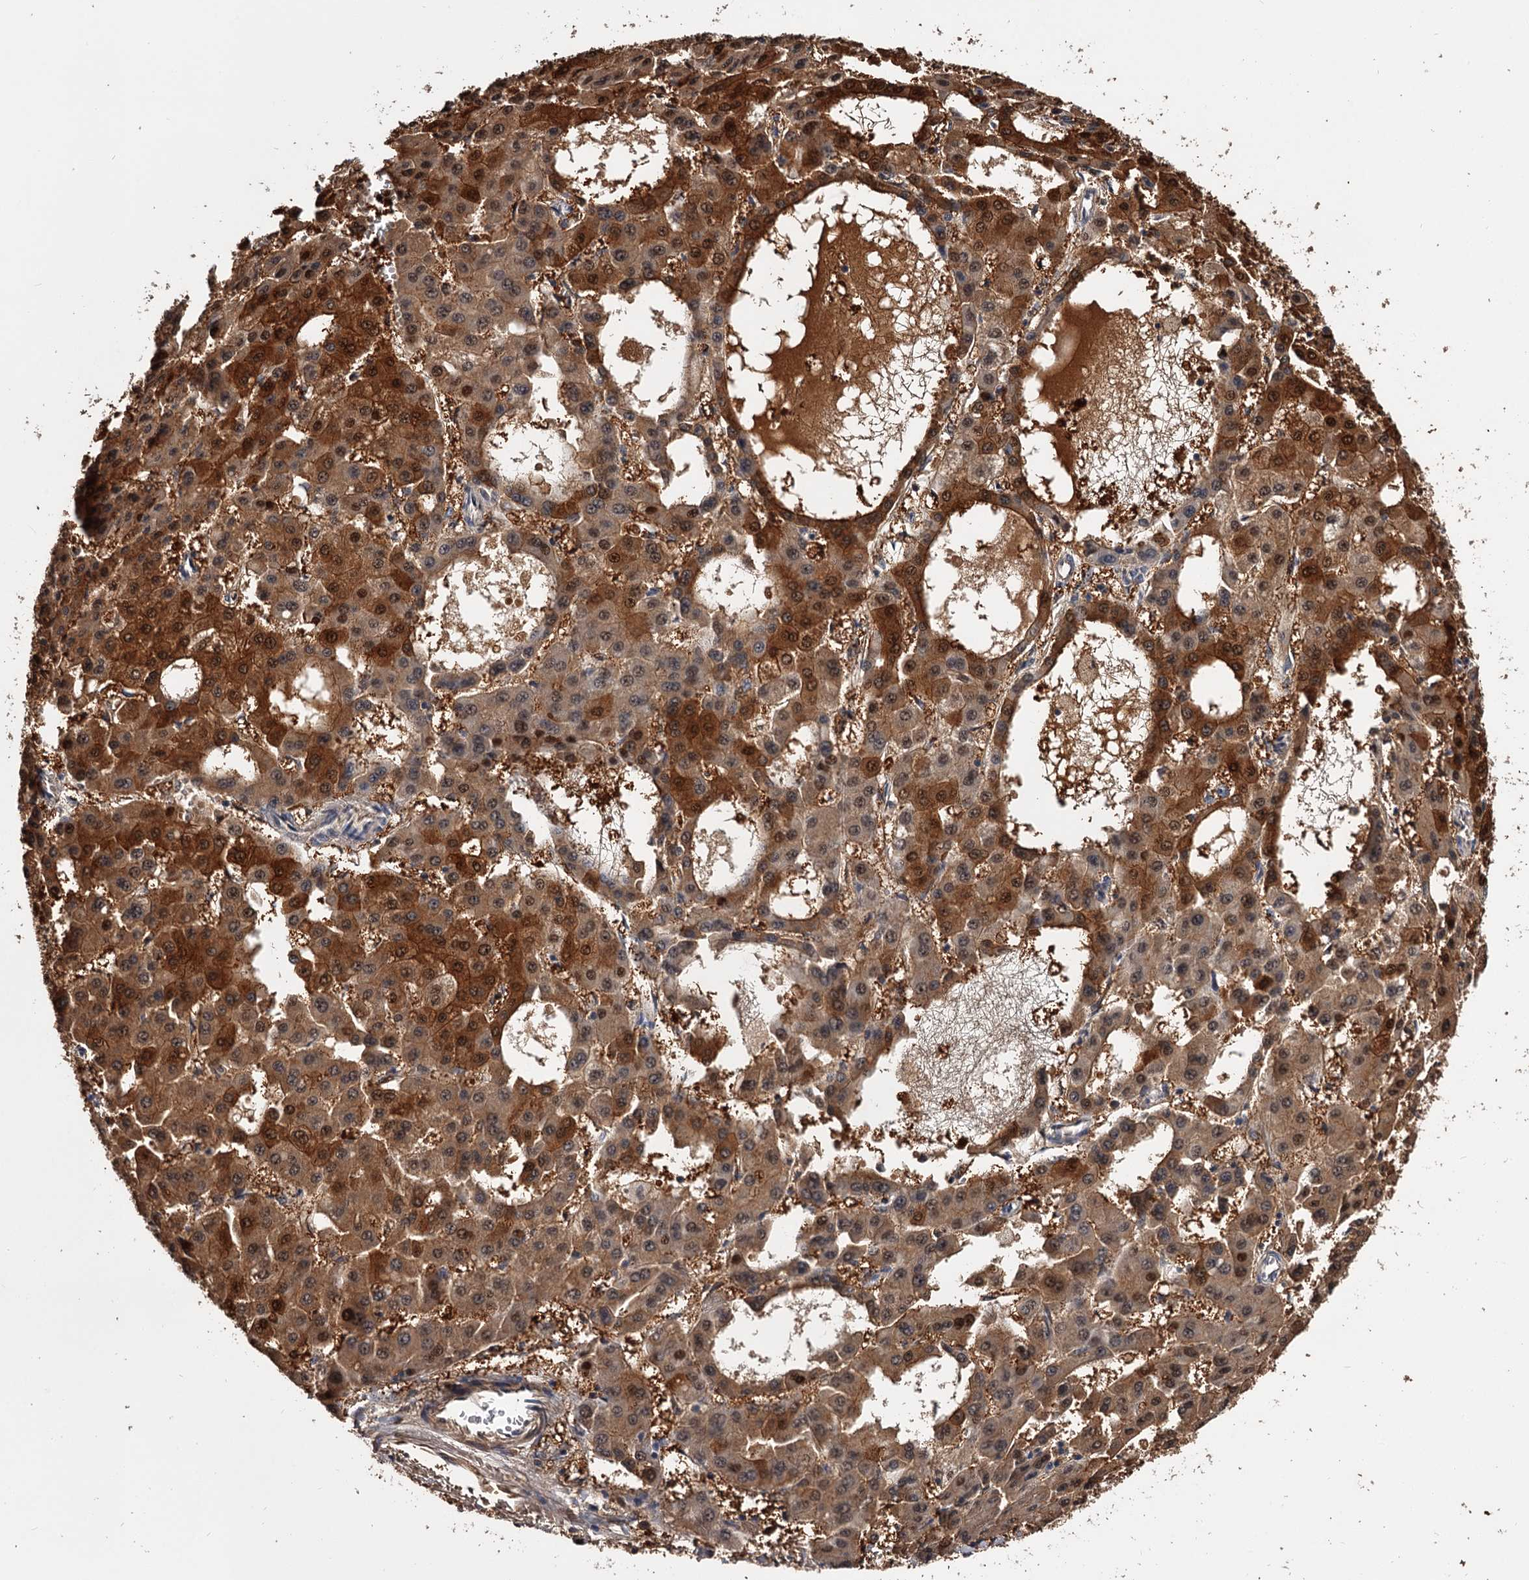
{"staining": {"intensity": "strong", "quantity": ">75%", "location": "cytoplasmic/membranous,nuclear"}, "tissue": "liver cancer", "cell_type": "Tumor cells", "image_type": "cancer", "snomed": [{"axis": "morphology", "description": "Carcinoma, Hepatocellular, NOS"}, {"axis": "topography", "description": "Liver"}], "caption": "Protein expression analysis of liver cancer displays strong cytoplasmic/membranous and nuclear staining in approximately >75% of tumor cells.", "gene": "GSTO1", "patient": {"sex": "male", "age": 47}}